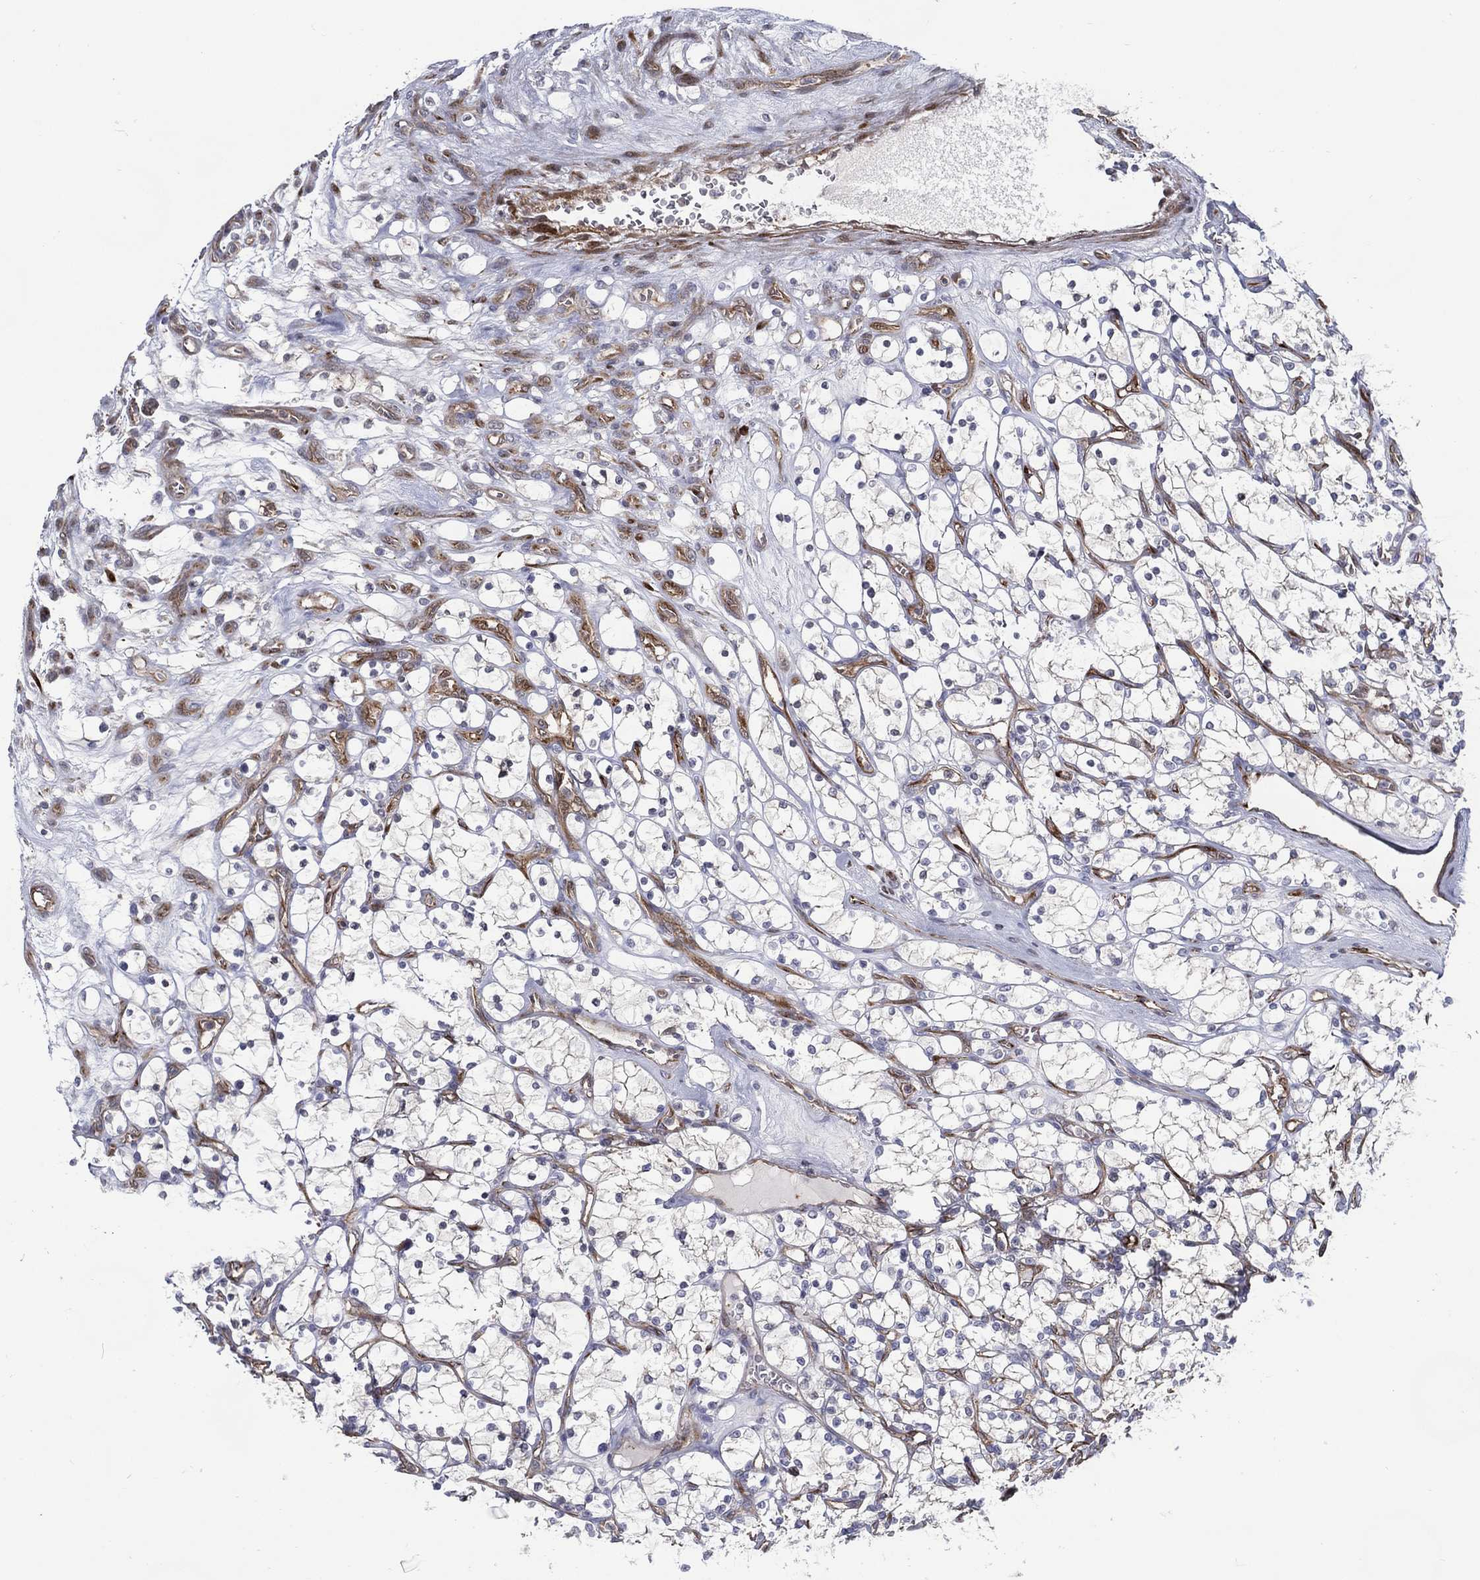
{"staining": {"intensity": "negative", "quantity": "none", "location": "none"}, "tissue": "renal cancer", "cell_type": "Tumor cells", "image_type": "cancer", "snomed": [{"axis": "morphology", "description": "Adenocarcinoma, NOS"}, {"axis": "topography", "description": "Kidney"}], "caption": "There is no significant expression in tumor cells of renal adenocarcinoma.", "gene": "ARHGAP11A", "patient": {"sex": "female", "age": 69}}